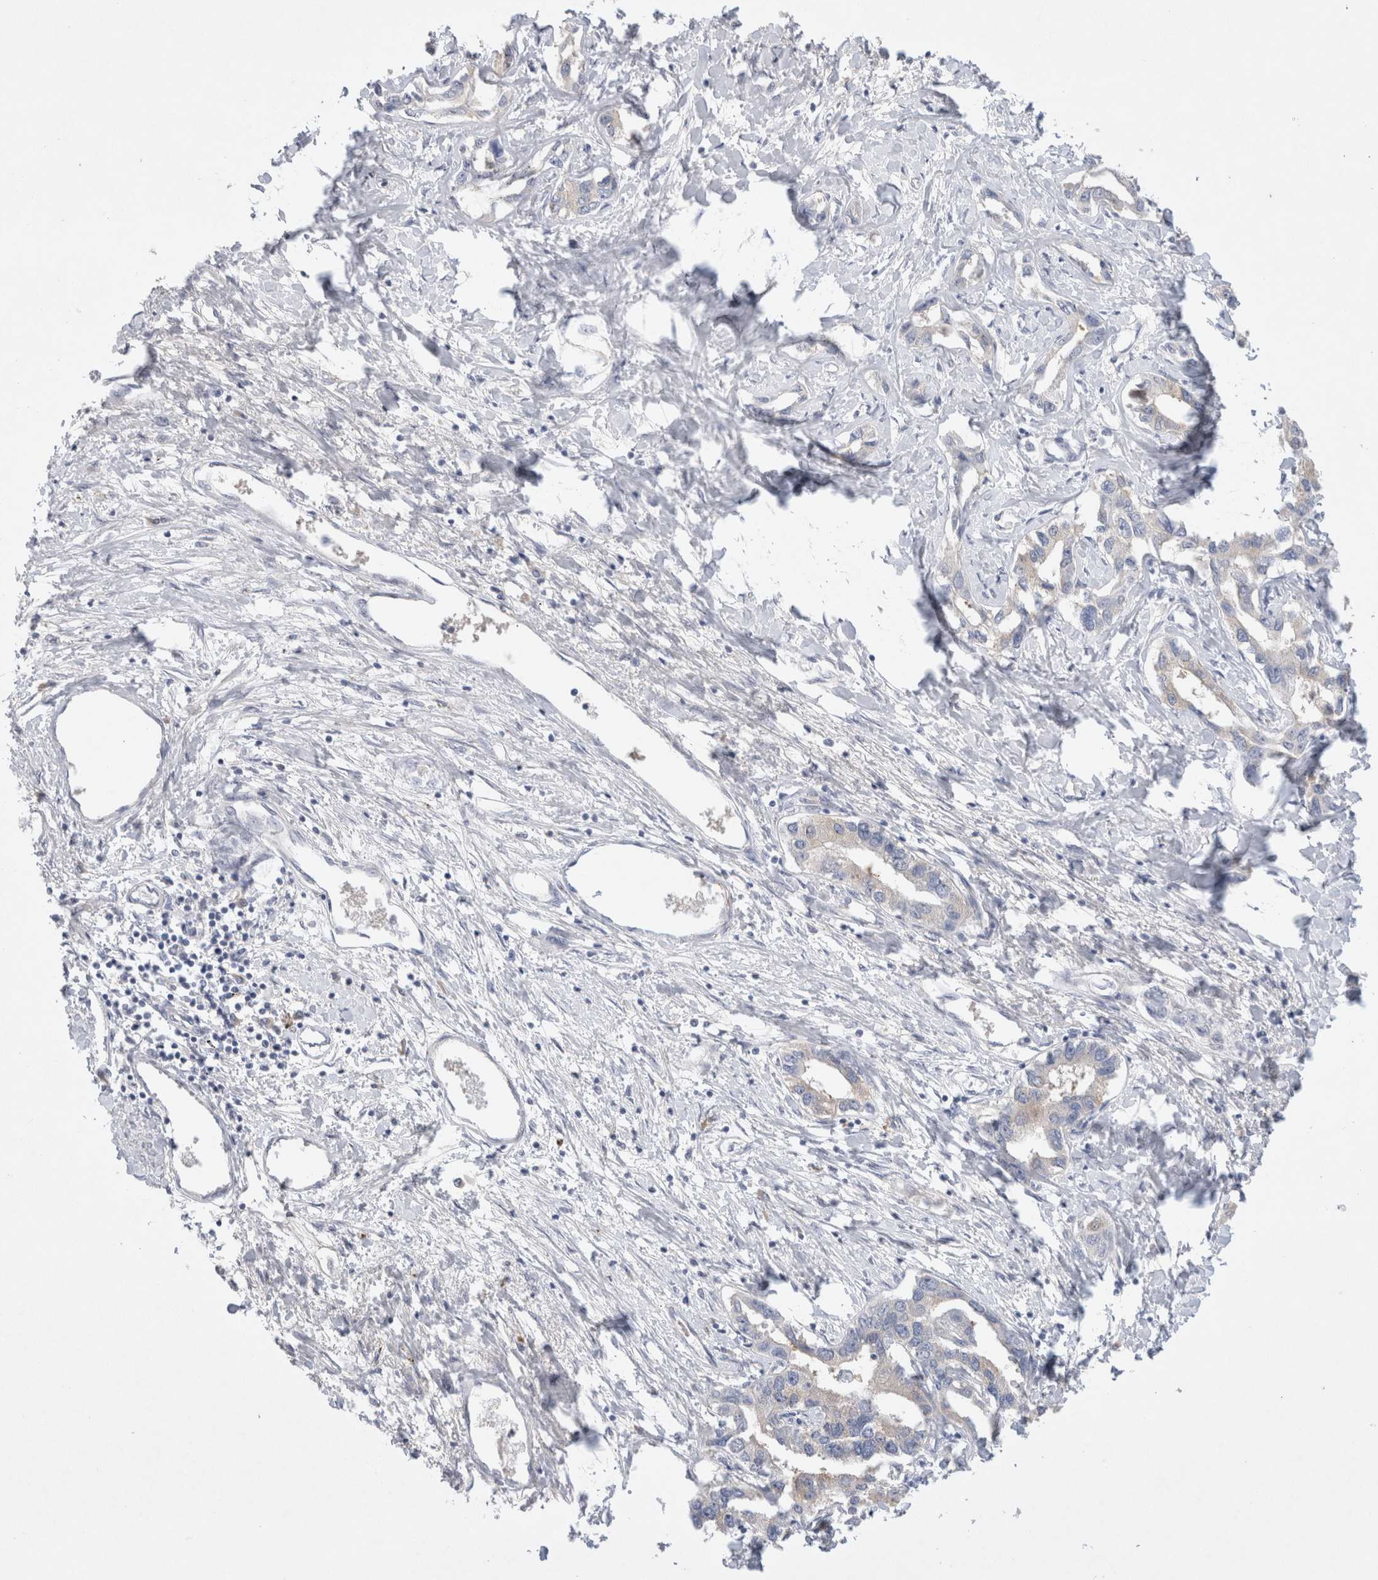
{"staining": {"intensity": "weak", "quantity": ">75%", "location": "cytoplasmic/membranous"}, "tissue": "liver cancer", "cell_type": "Tumor cells", "image_type": "cancer", "snomed": [{"axis": "morphology", "description": "Cholangiocarcinoma"}, {"axis": "topography", "description": "Liver"}], "caption": "A micrograph of human liver cancer (cholangiocarcinoma) stained for a protein reveals weak cytoplasmic/membranous brown staining in tumor cells.", "gene": "GAS1", "patient": {"sex": "male", "age": 59}}